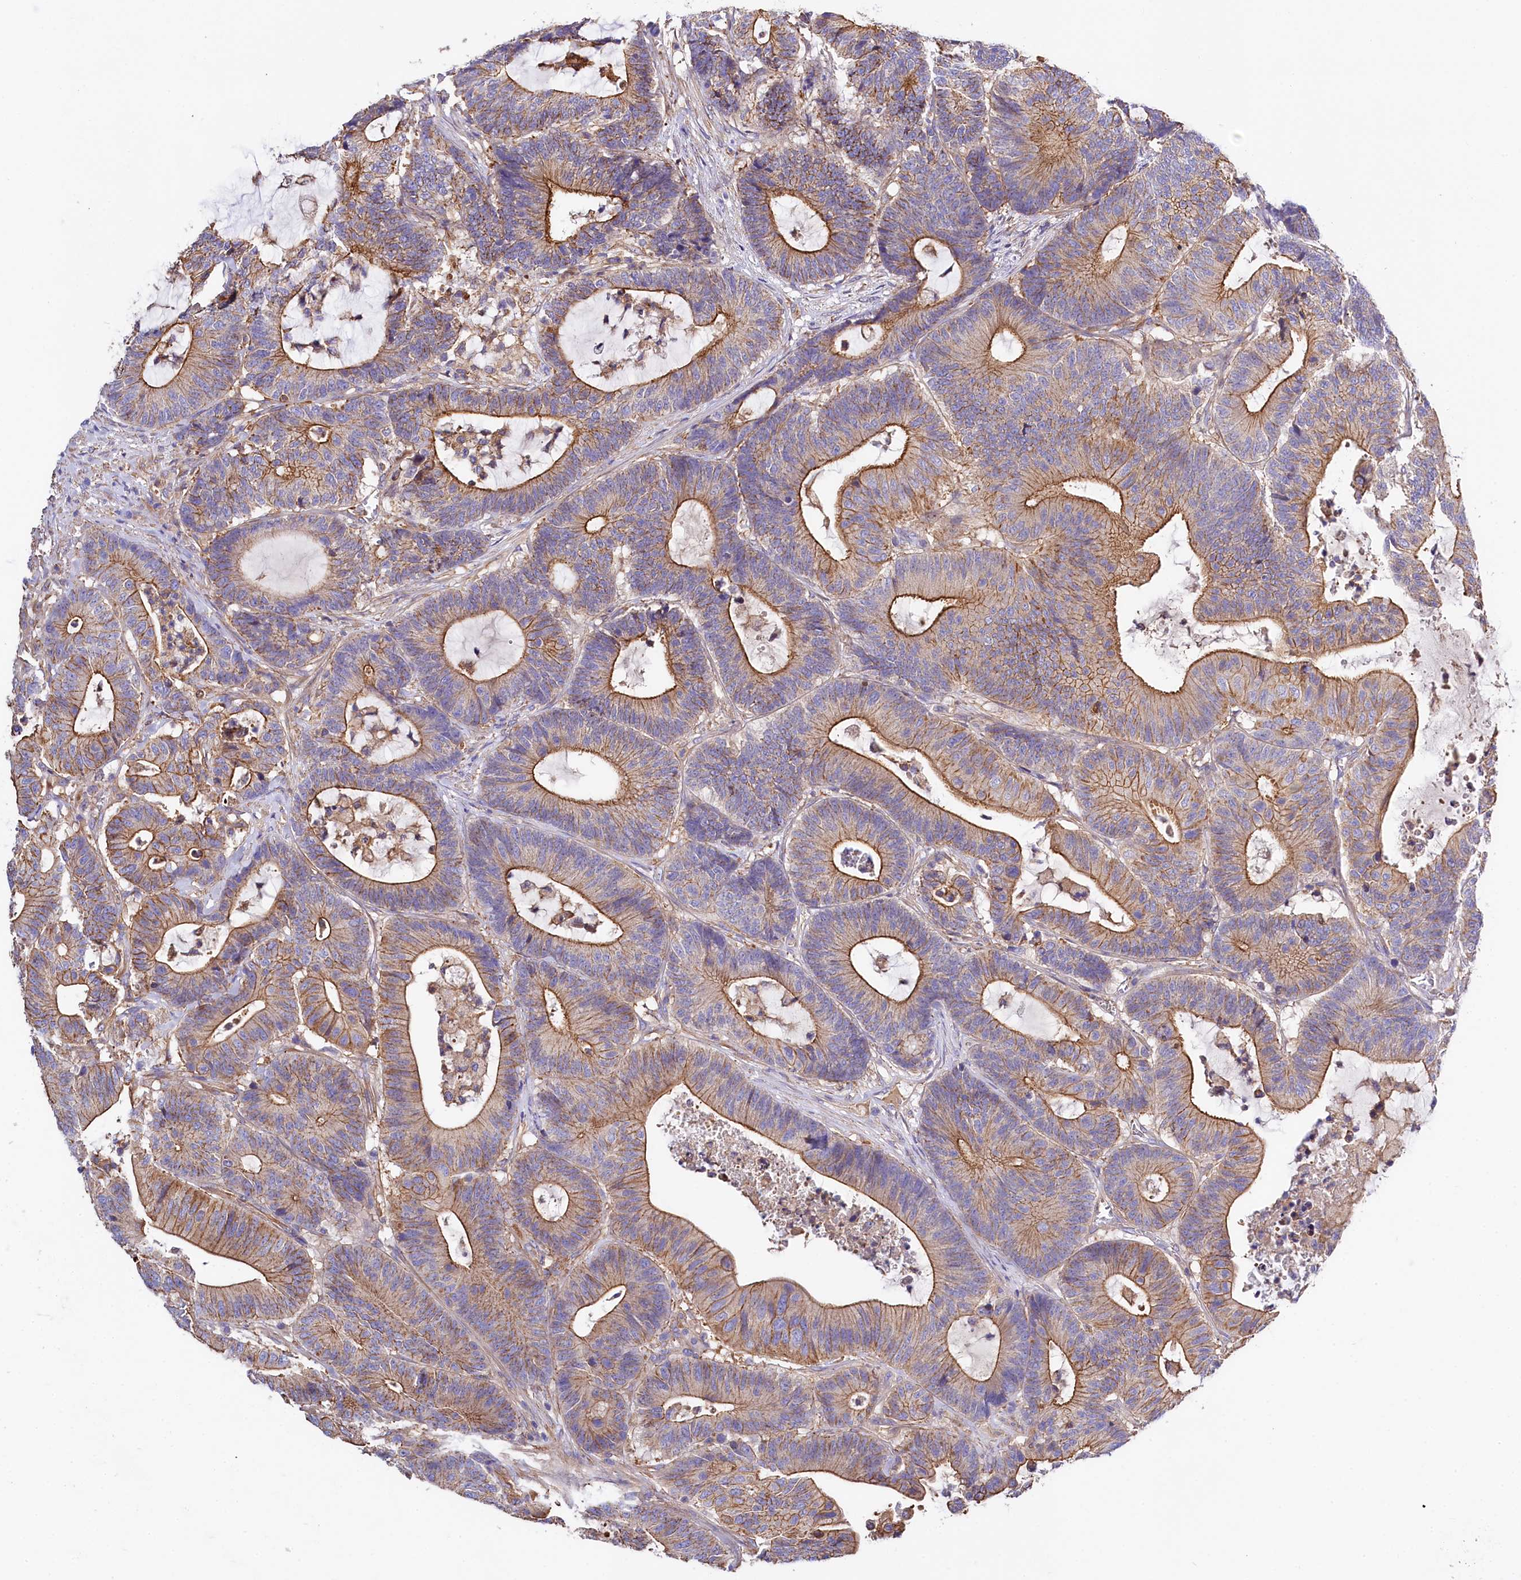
{"staining": {"intensity": "moderate", "quantity": ">75%", "location": "cytoplasmic/membranous"}, "tissue": "colorectal cancer", "cell_type": "Tumor cells", "image_type": "cancer", "snomed": [{"axis": "morphology", "description": "Adenocarcinoma, NOS"}, {"axis": "topography", "description": "Colon"}], "caption": "This photomicrograph reveals immunohistochemistry (IHC) staining of human colorectal cancer, with medium moderate cytoplasmic/membranous positivity in approximately >75% of tumor cells.", "gene": "FCHSD2", "patient": {"sex": "female", "age": 84}}